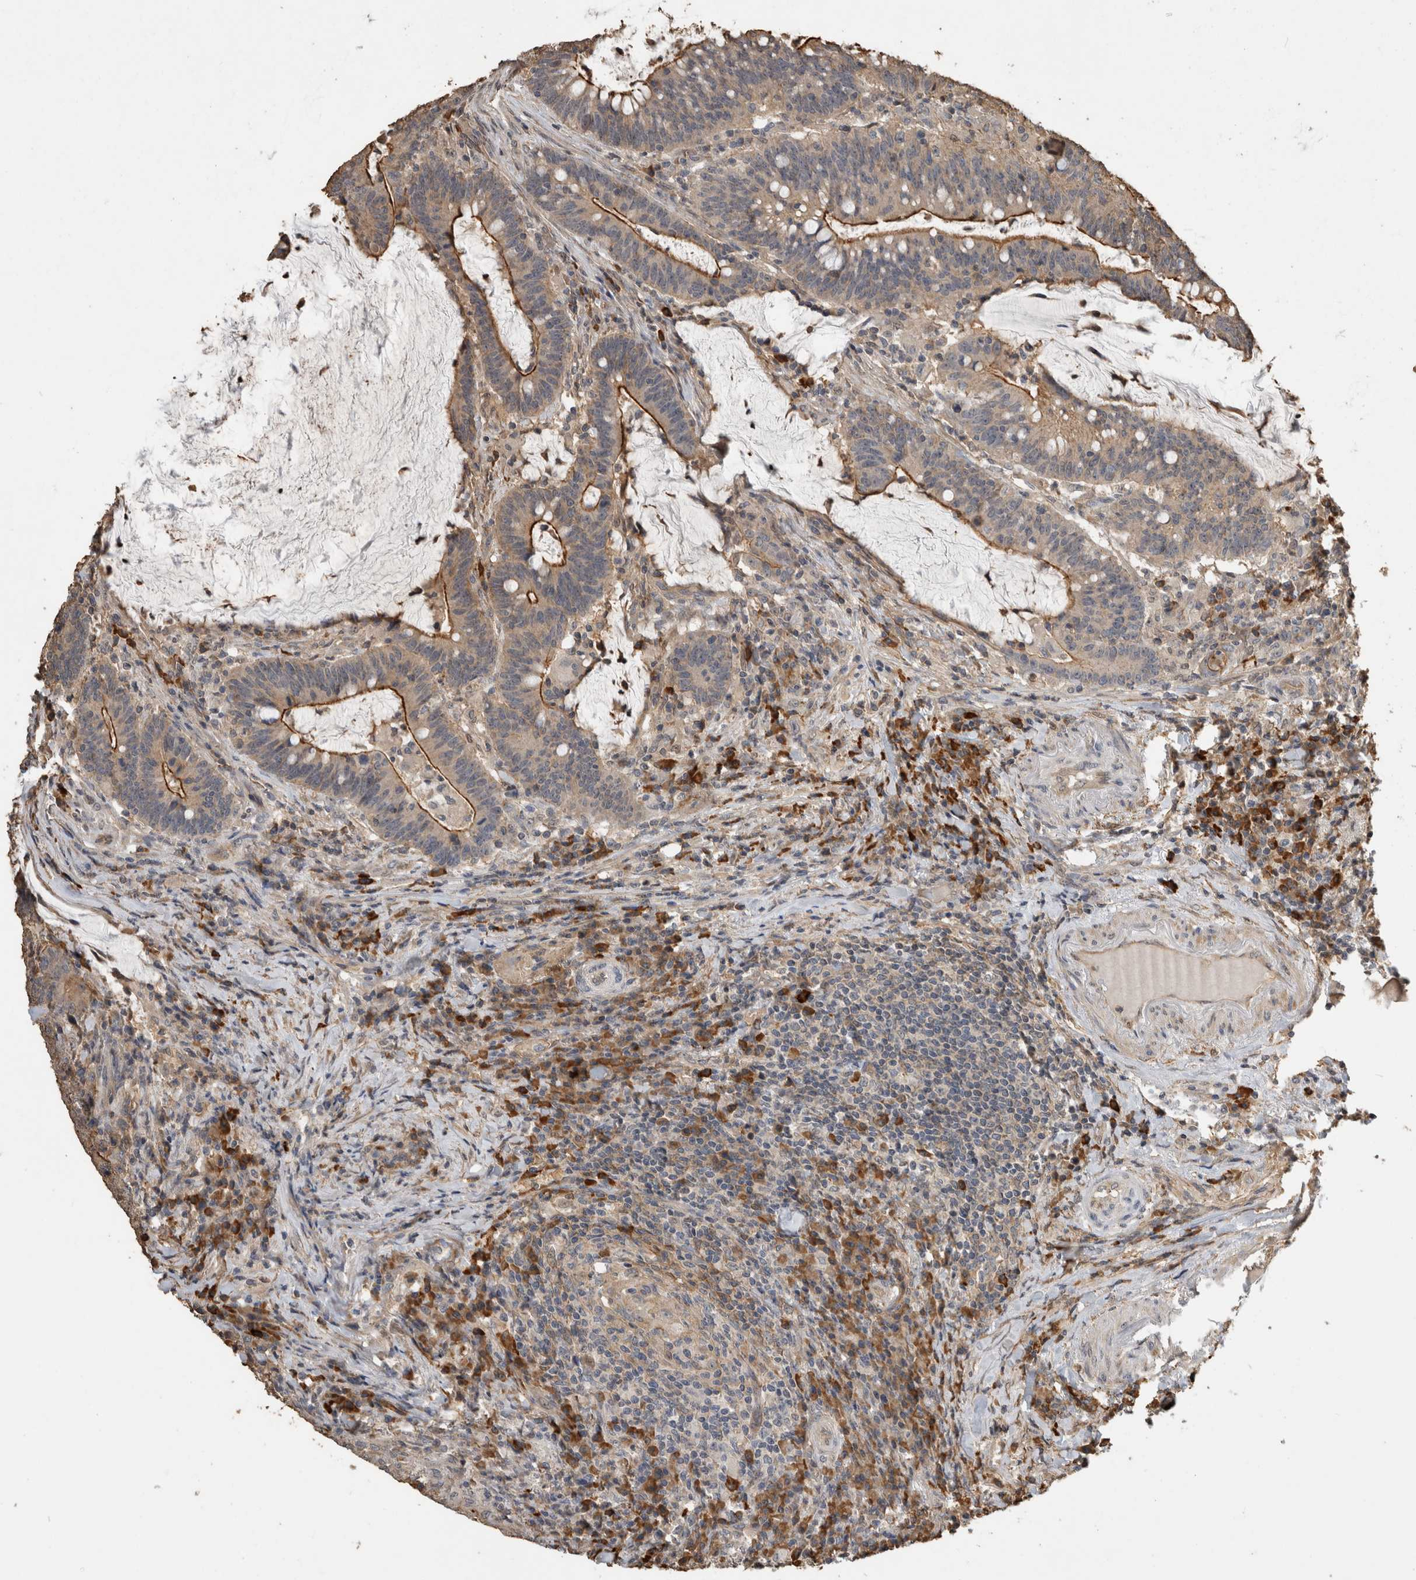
{"staining": {"intensity": "moderate", "quantity": "<25%", "location": "cytoplasmic/membranous"}, "tissue": "colorectal cancer", "cell_type": "Tumor cells", "image_type": "cancer", "snomed": [{"axis": "morphology", "description": "Adenocarcinoma, NOS"}, {"axis": "topography", "description": "Colon"}], "caption": "This is a photomicrograph of immunohistochemistry staining of adenocarcinoma (colorectal), which shows moderate positivity in the cytoplasmic/membranous of tumor cells.", "gene": "RHPN1", "patient": {"sex": "female", "age": 66}}